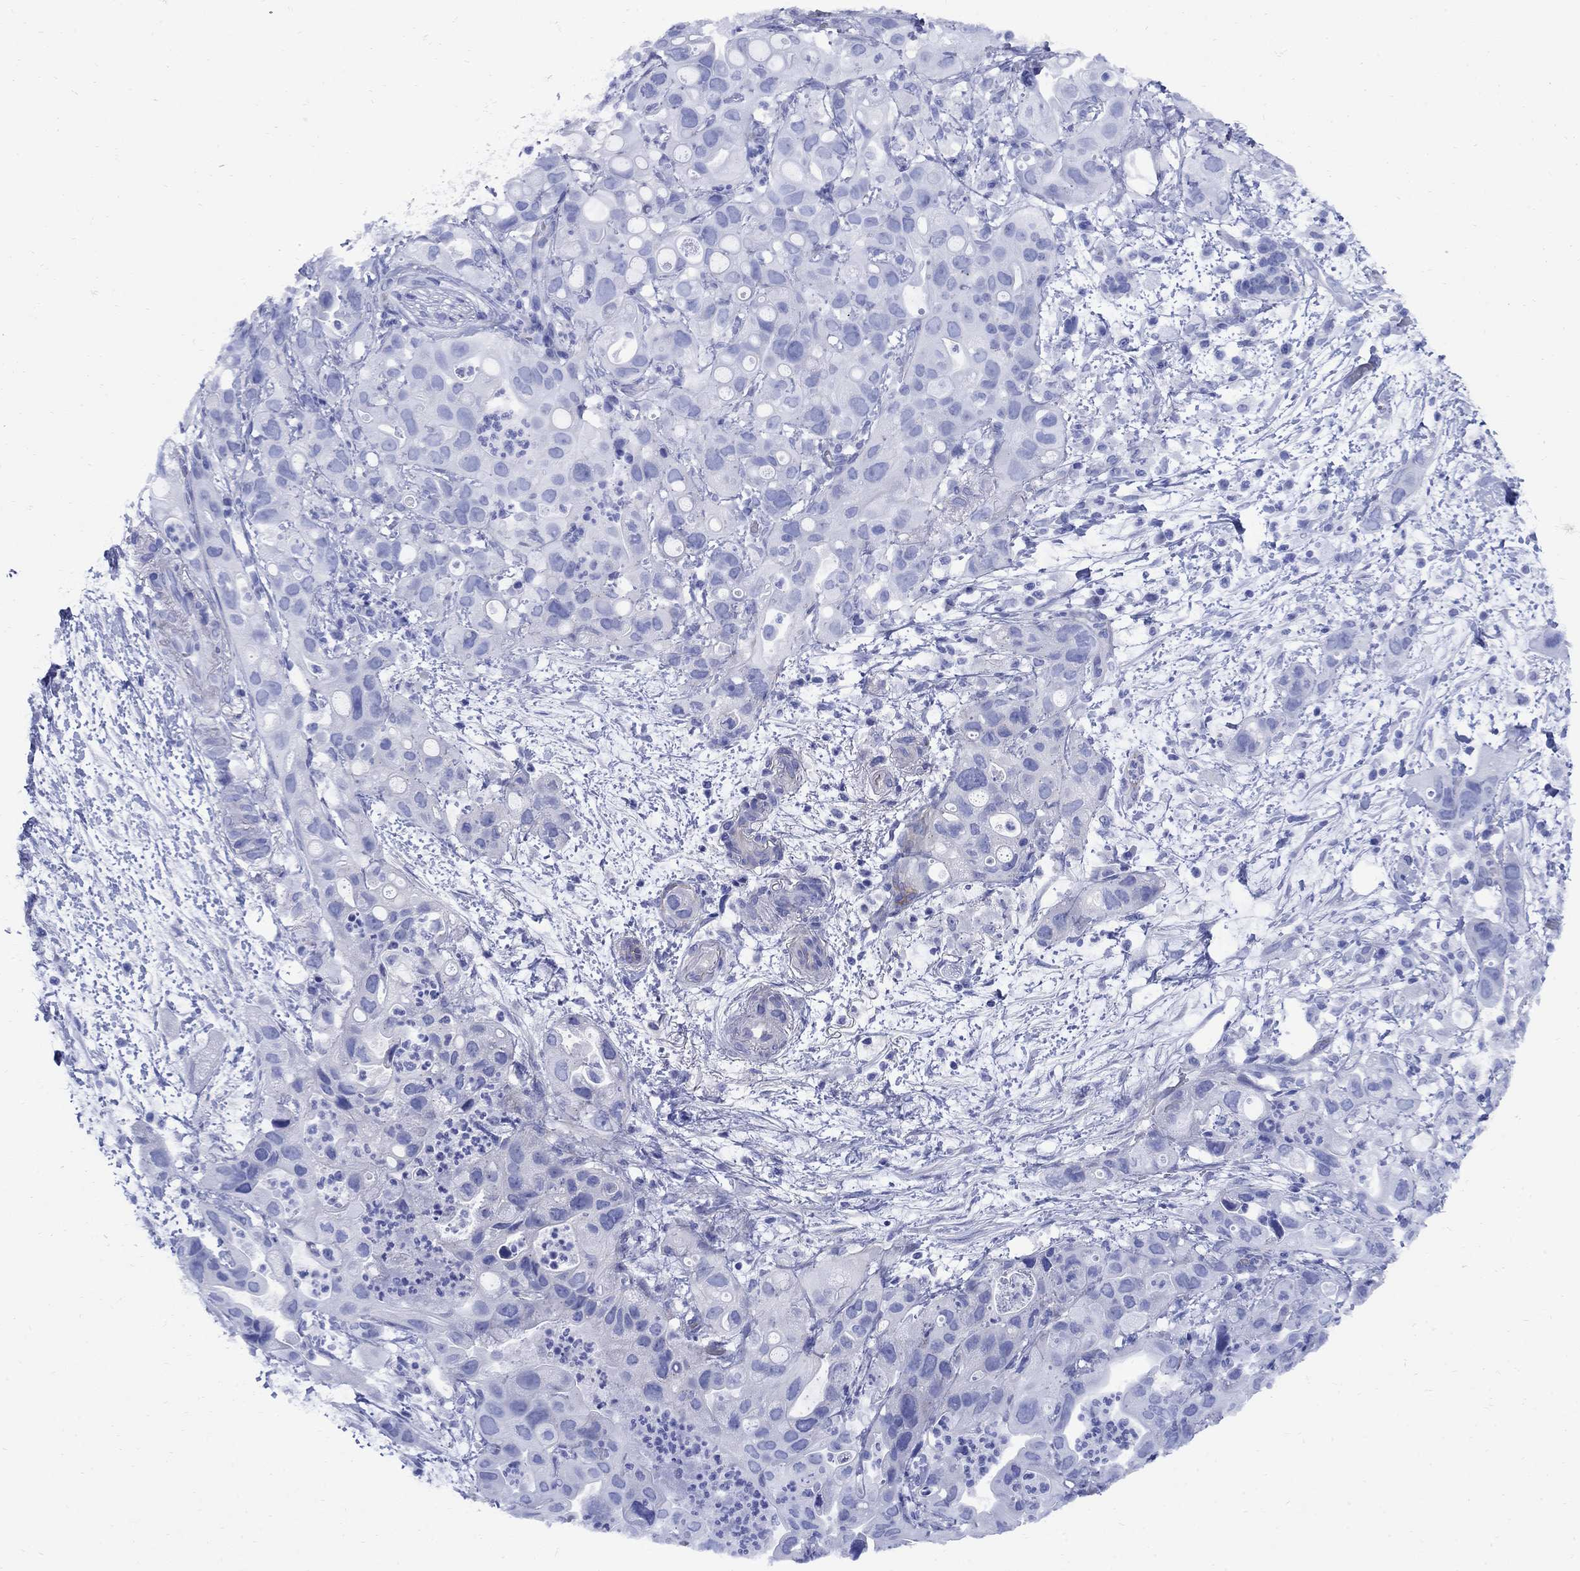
{"staining": {"intensity": "negative", "quantity": "none", "location": "none"}, "tissue": "pancreatic cancer", "cell_type": "Tumor cells", "image_type": "cancer", "snomed": [{"axis": "morphology", "description": "Adenocarcinoma, NOS"}, {"axis": "topography", "description": "Pancreas"}], "caption": "DAB (3,3'-diaminobenzidine) immunohistochemical staining of pancreatic cancer (adenocarcinoma) demonstrates no significant expression in tumor cells. (Brightfield microscopy of DAB (3,3'-diaminobenzidine) IHC at high magnification).", "gene": "SMCP", "patient": {"sex": "female", "age": 72}}